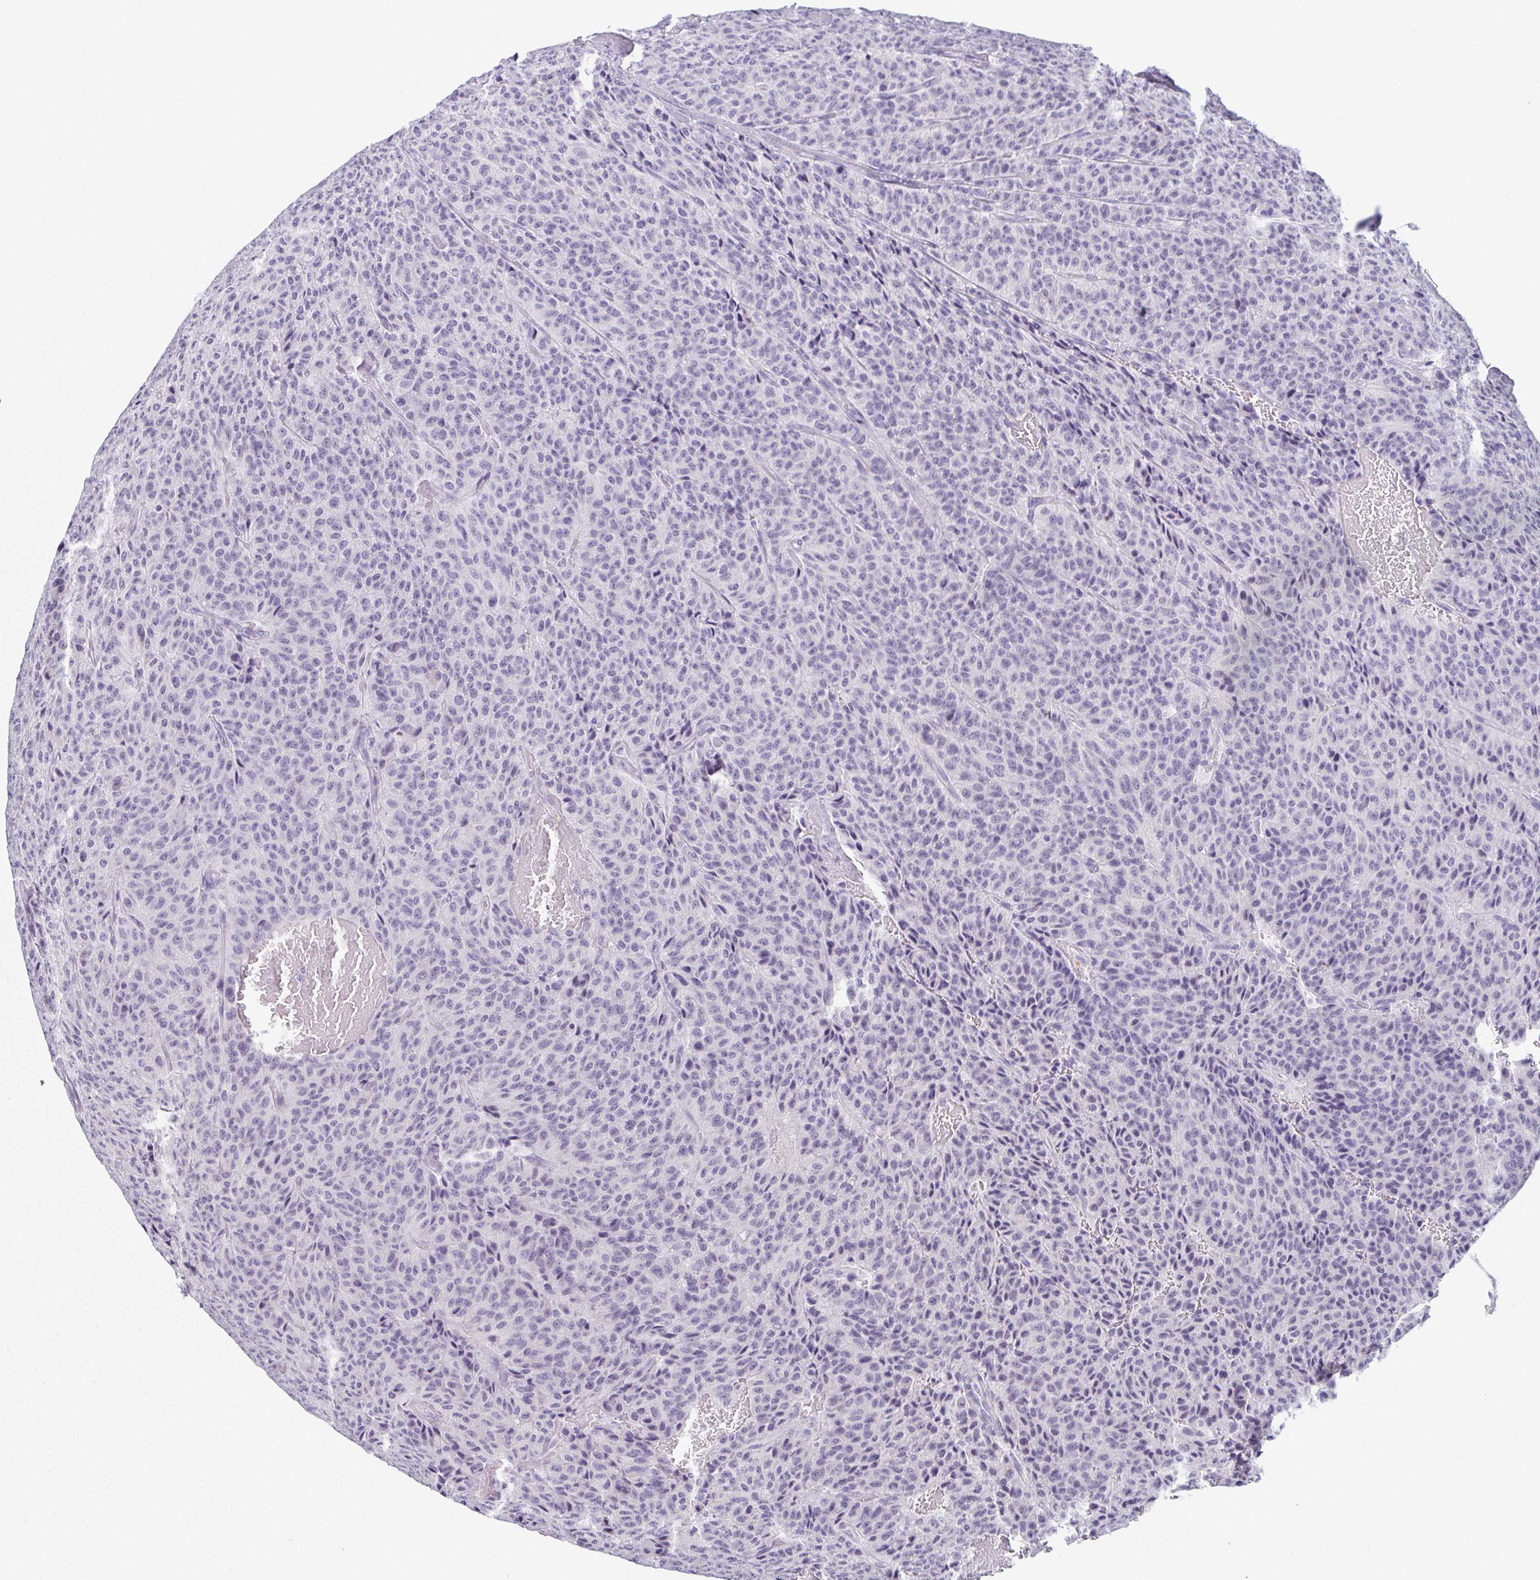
{"staining": {"intensity": "negative", "quantity": "none", "location": "none"}, "tissue": "carcinoid", "cell_type": "Tumor cells", "image_type": "cancer", "snomed": [{"axis": "morphology", "description": "Carcinoid, malignant, NOS"}, {"axis": "topography", "description": "Lung"}], "caption": "Immunohistochemistry (IHC) micrograph of neoplastic tissue: human malignant carcinoid stained with DAB shows no significant protein expression in tumor cells.", "gene": "SLC36A2", "patient": {"sex": "male", "age": 71}}